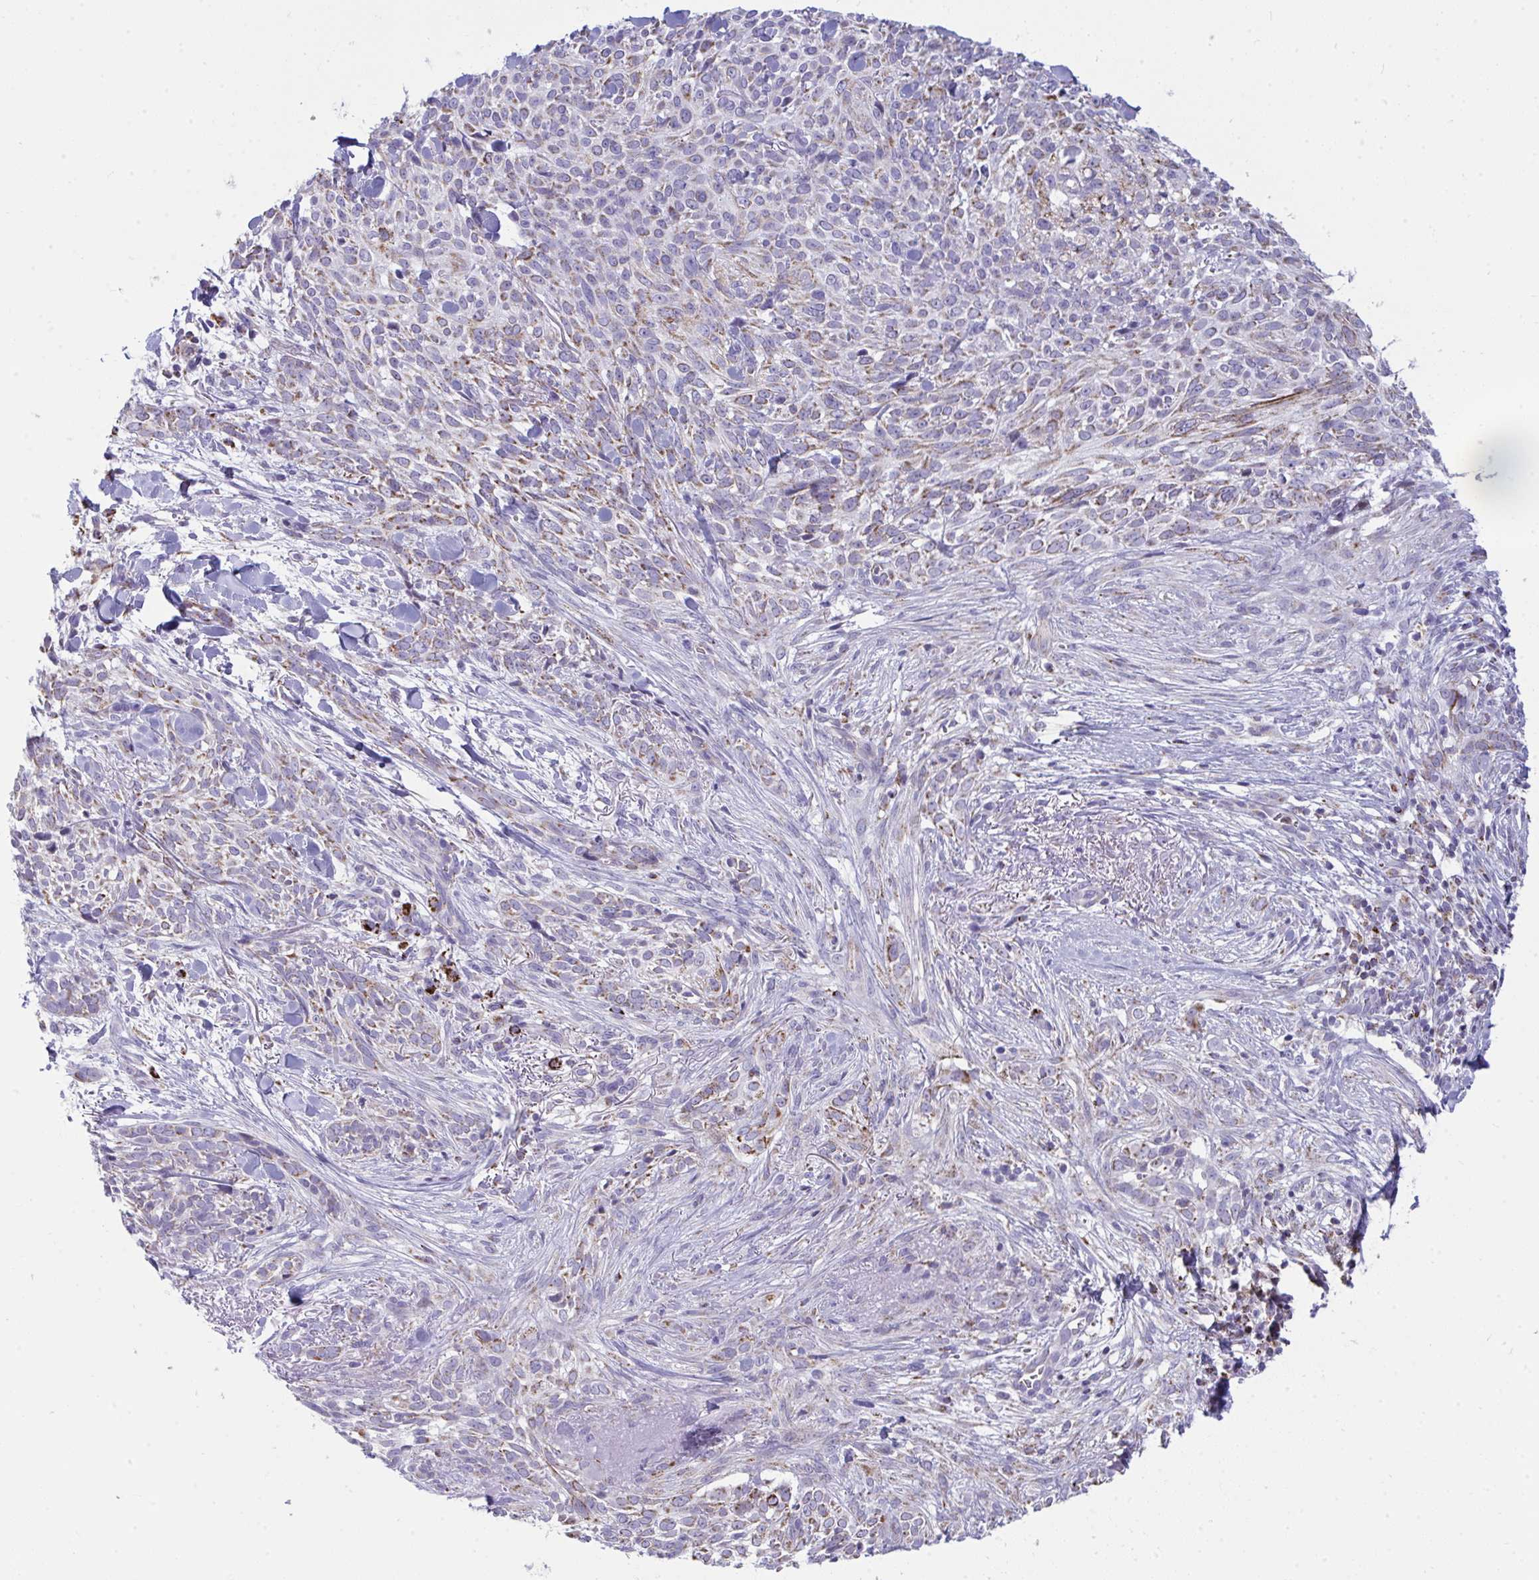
{"staining": {"intensity": "weak", "quantity": "25%-75%", "location": "cytoplasmic/membranous"}, "tissue": "skin cancer", "cell_type": "Tumor cells", "image_type": "cancer", "snomed": [{"axis": "morphology", "description": "Basal cell carcinoma"}, {"axis": "topography", "description": "Skin"}, {"axis": "topography", "description": "Skin of face"}], "caption": "A brown stain labels weak cytoplasmic/membranous staining of a protein in skin cancer (basal cell carcinoma) tumor cells. (IHC, brightfield microscopy, high magnification).", "gene": "PLA2G12B", "patient": {"sex": "female", "age": 90}}